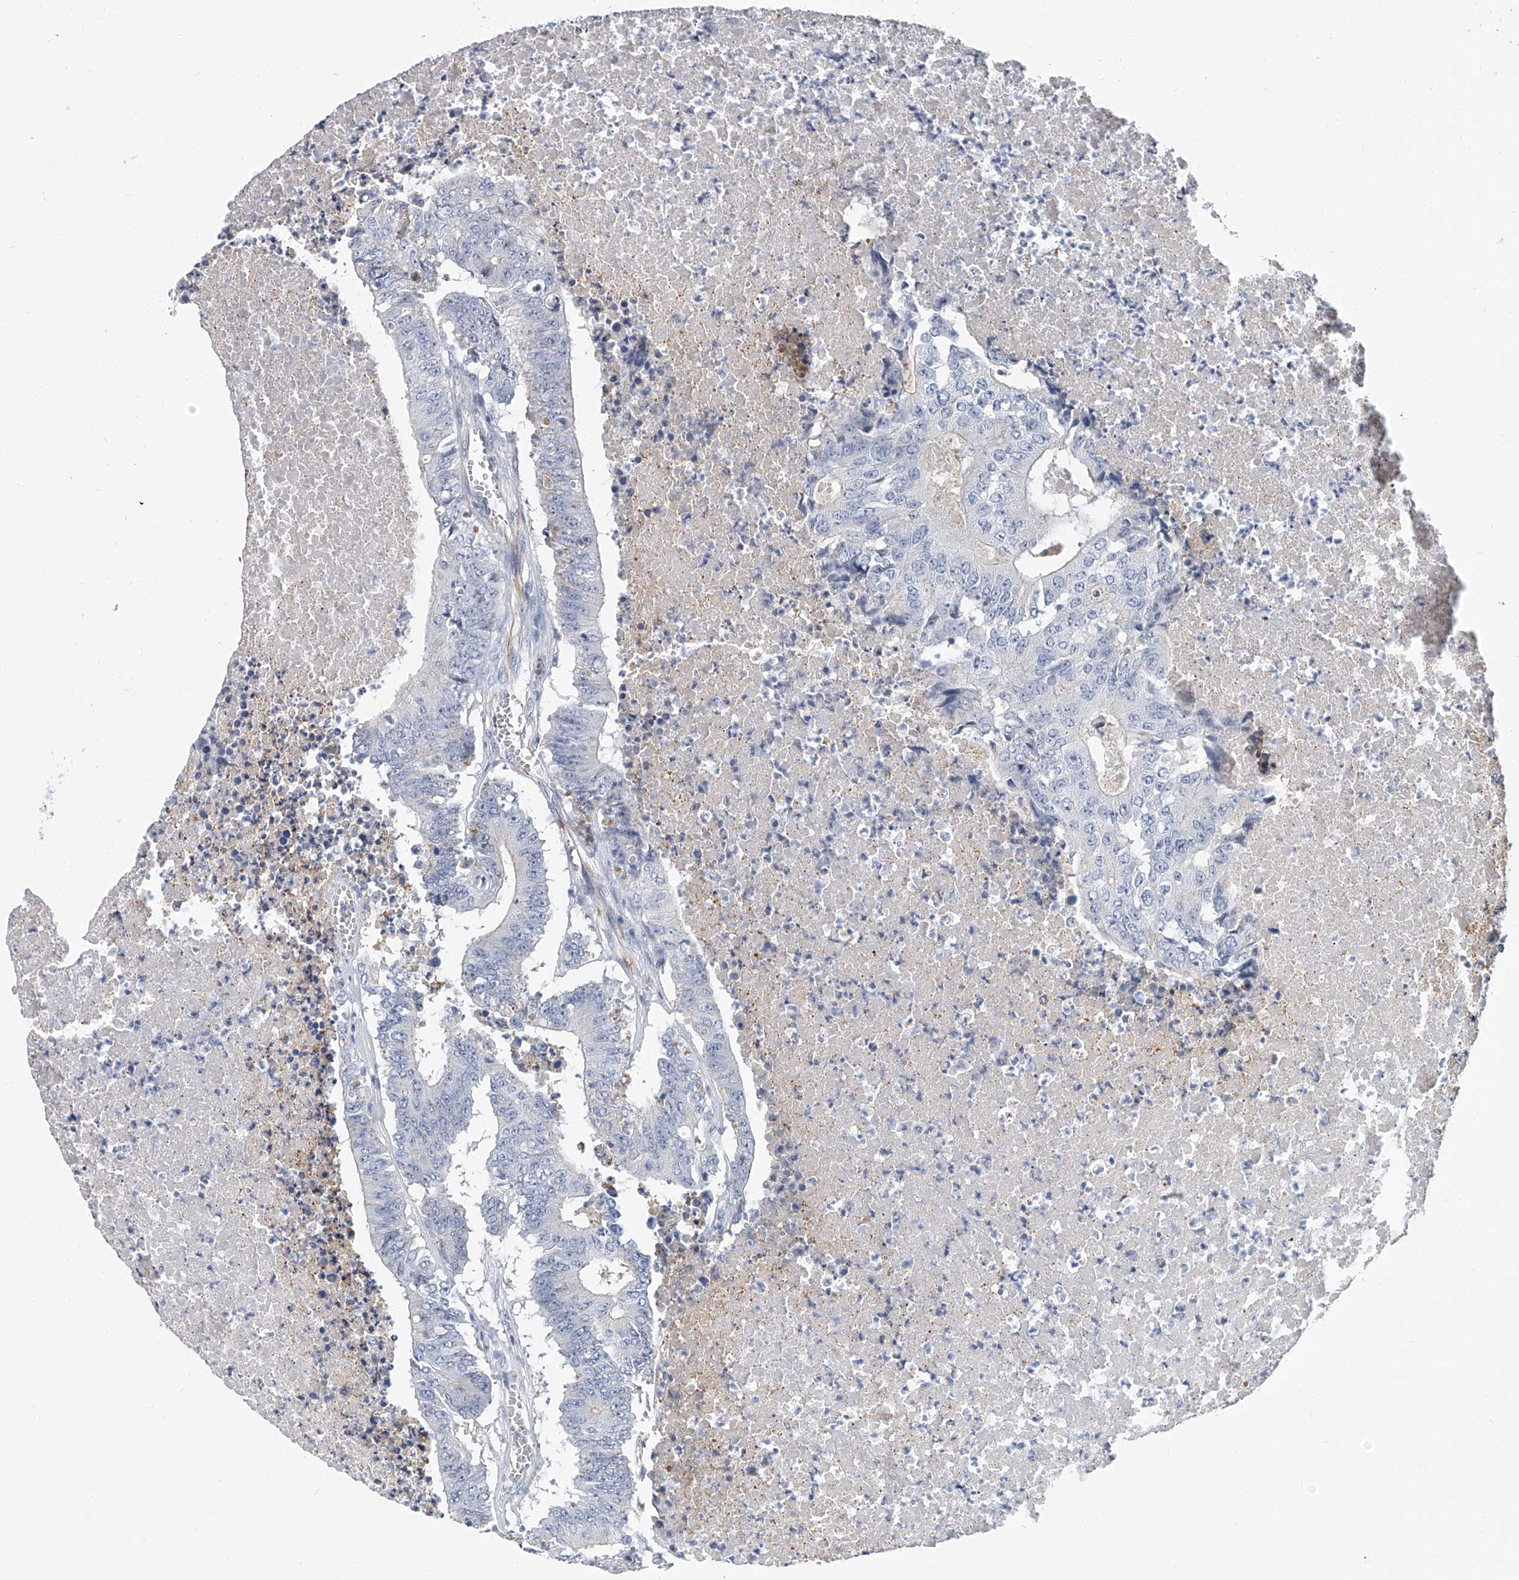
{"staining": {"intensity": "negative", "quantity": "none", "location": "none"}, "tissue": "colorectal cancer", "cell_type": "Tumor cells", "image_type": "cancer", "snomed": [{"axis": "morphology", "description": "Adenocarcinoma, NOS"}, {"axis": "topography", "description": "Colon"}], "caption": "The image demonstrates no significant positivity in tumor cells of colorectal adenocarcinoma. (DAB IHC with hematoxylin counter stain).", "gene": "KIRREL1", "patient": {"sex": "male", "age": 87}}